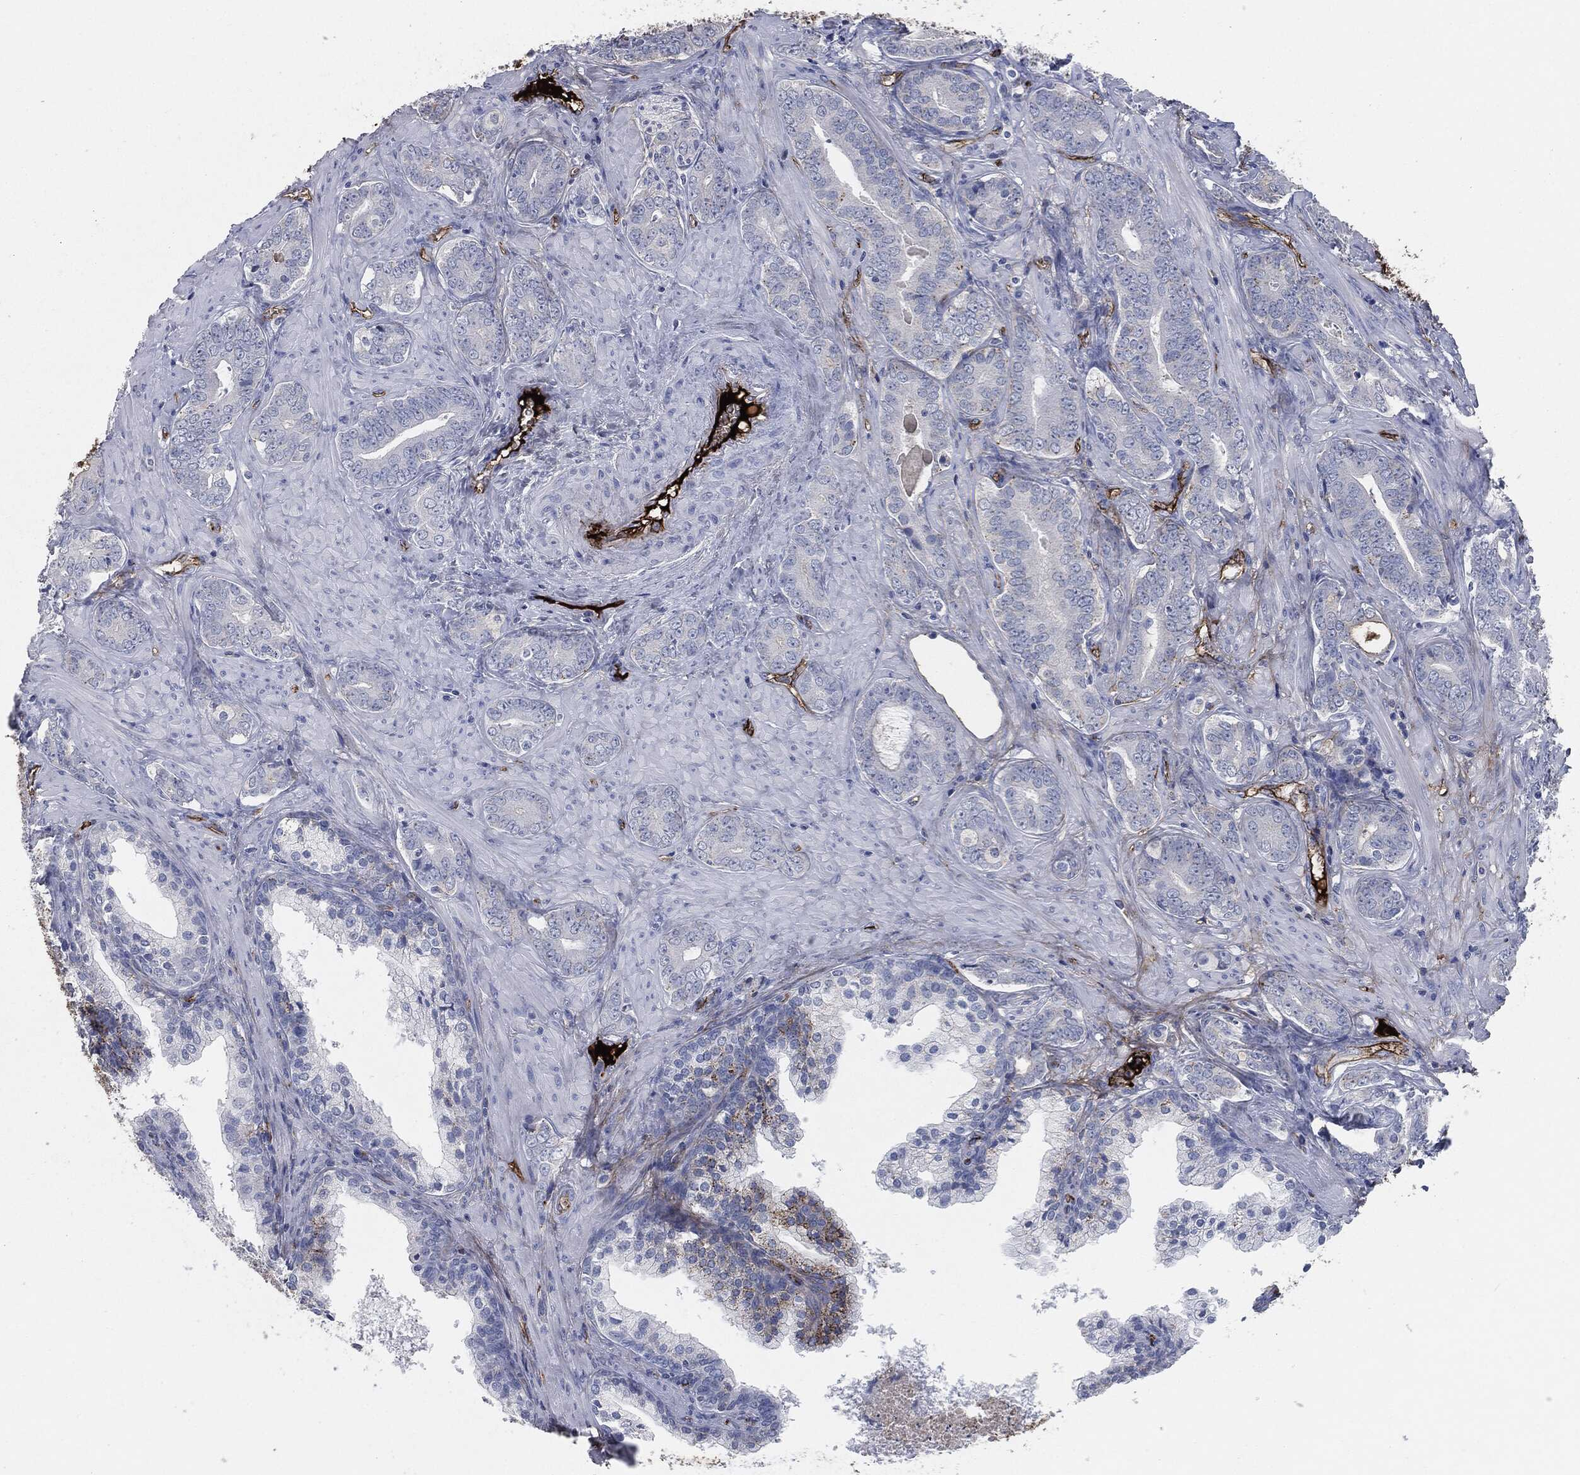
{"staining": {"intensity": "negative", "quantity": "none", "location": "none"}, "tissue": "prostate cancer", "cell_type": "Tumor cells", "image_type": "cancer", "snomed": [{"axis": "morphology", "description": "Adenocarcinoma, NOS"}, {"axis": "topography", "description": "Prostate"}], "caption": "Histopathology image shows no significant protein positivity in tumor cells of prostate adenocarcinoma.", "gene": "APOB", "patient": {"sex": "male", "age": 55}}